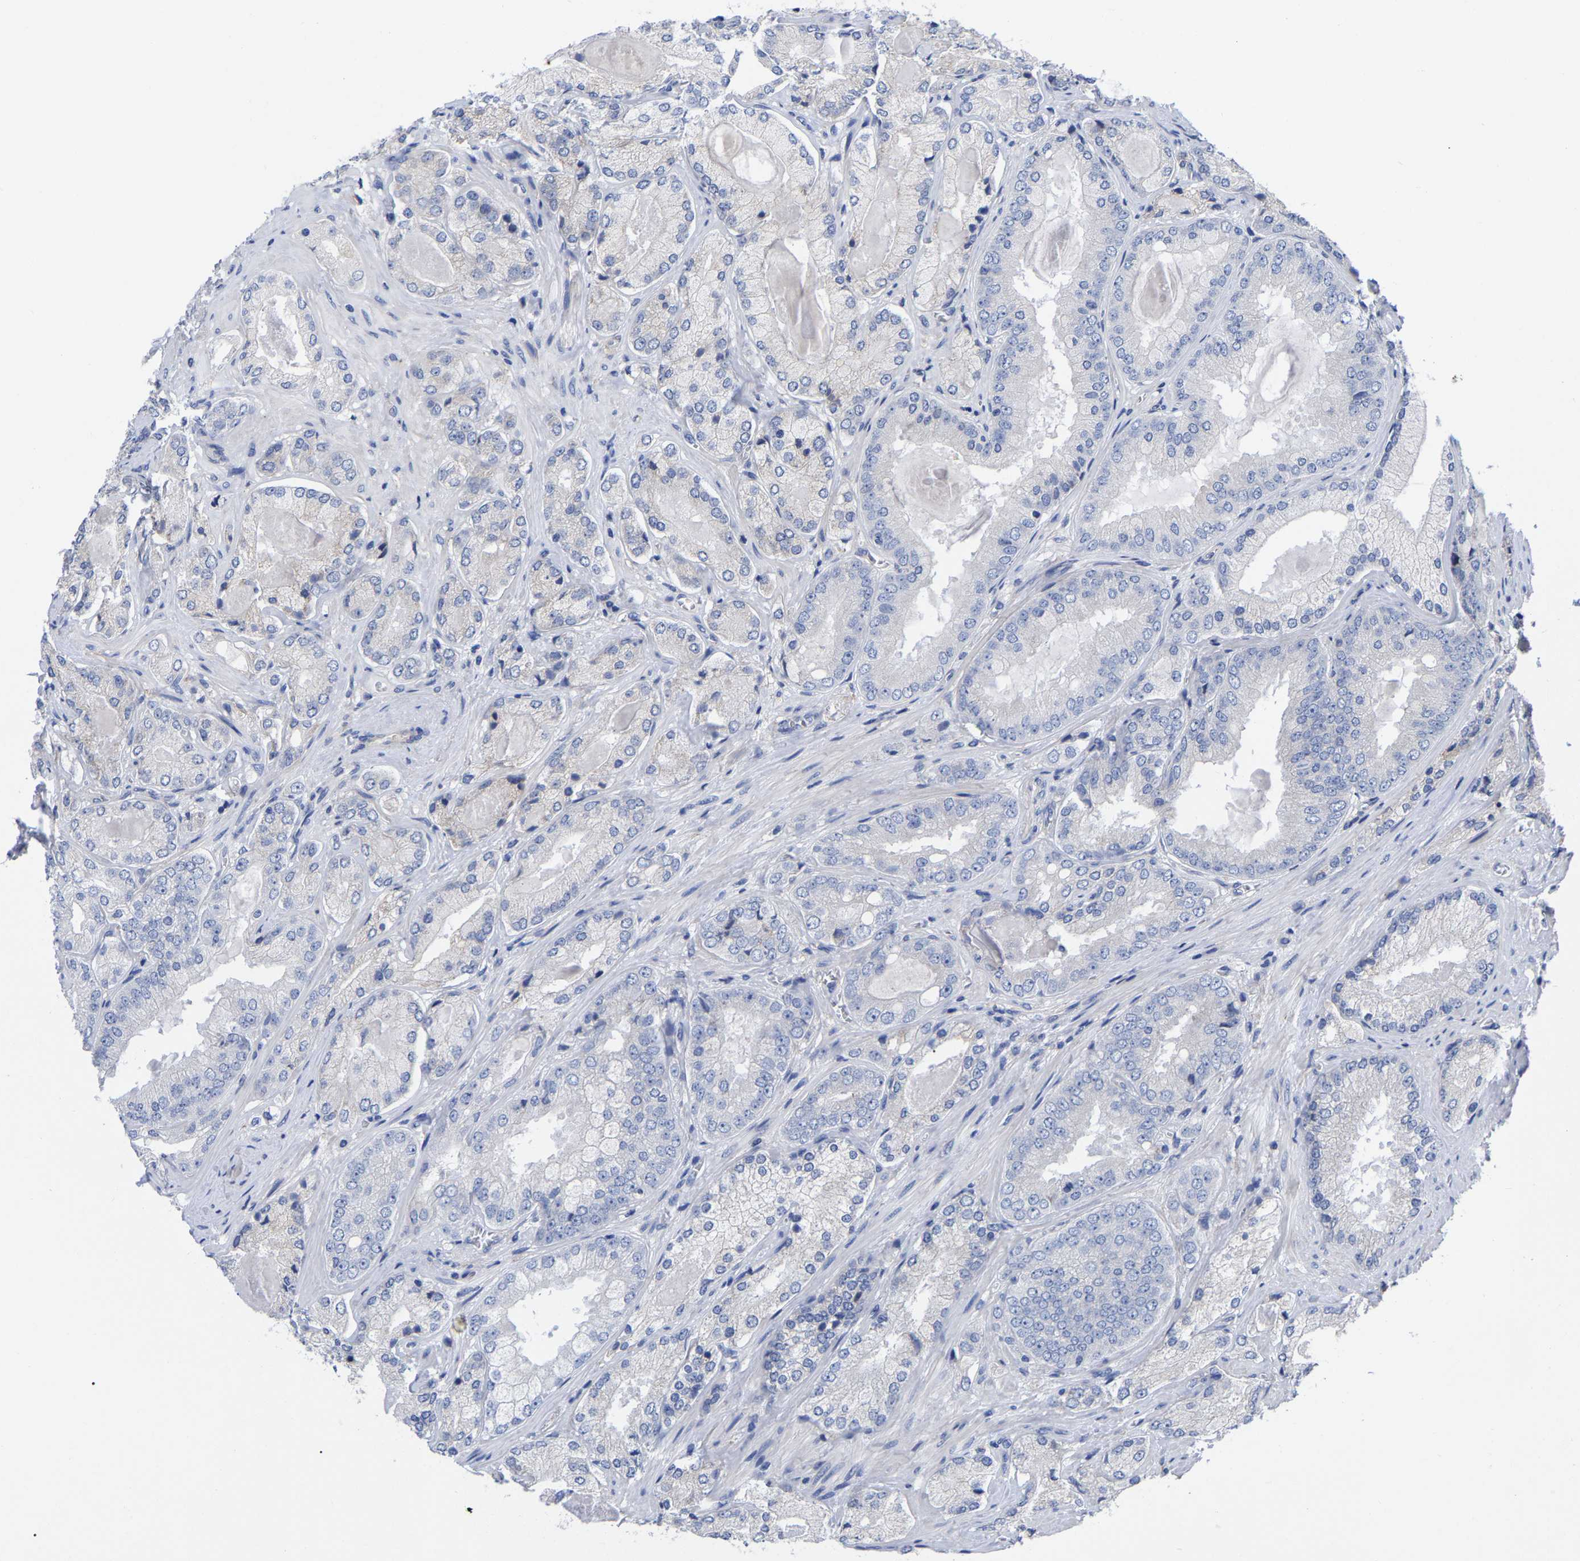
{"staining": {"intensity": "negative", "quantity": "none", "location": "none"}, "tissue": "prostate cancer", "cell_type": "Tumor cells", "image_type": "cancer", "snomed": [{"axis": "morphology", "description": "Adenocarcinoma, Low grade"}, {"axis": "topography", "description": "Prostate"}], "caption": "There is no significant expression in tumor cells of adenocarcinoma (low-grade) (prostate).", "gene": "CFAP298", "patient": {"sex": "male", "age": 65}}